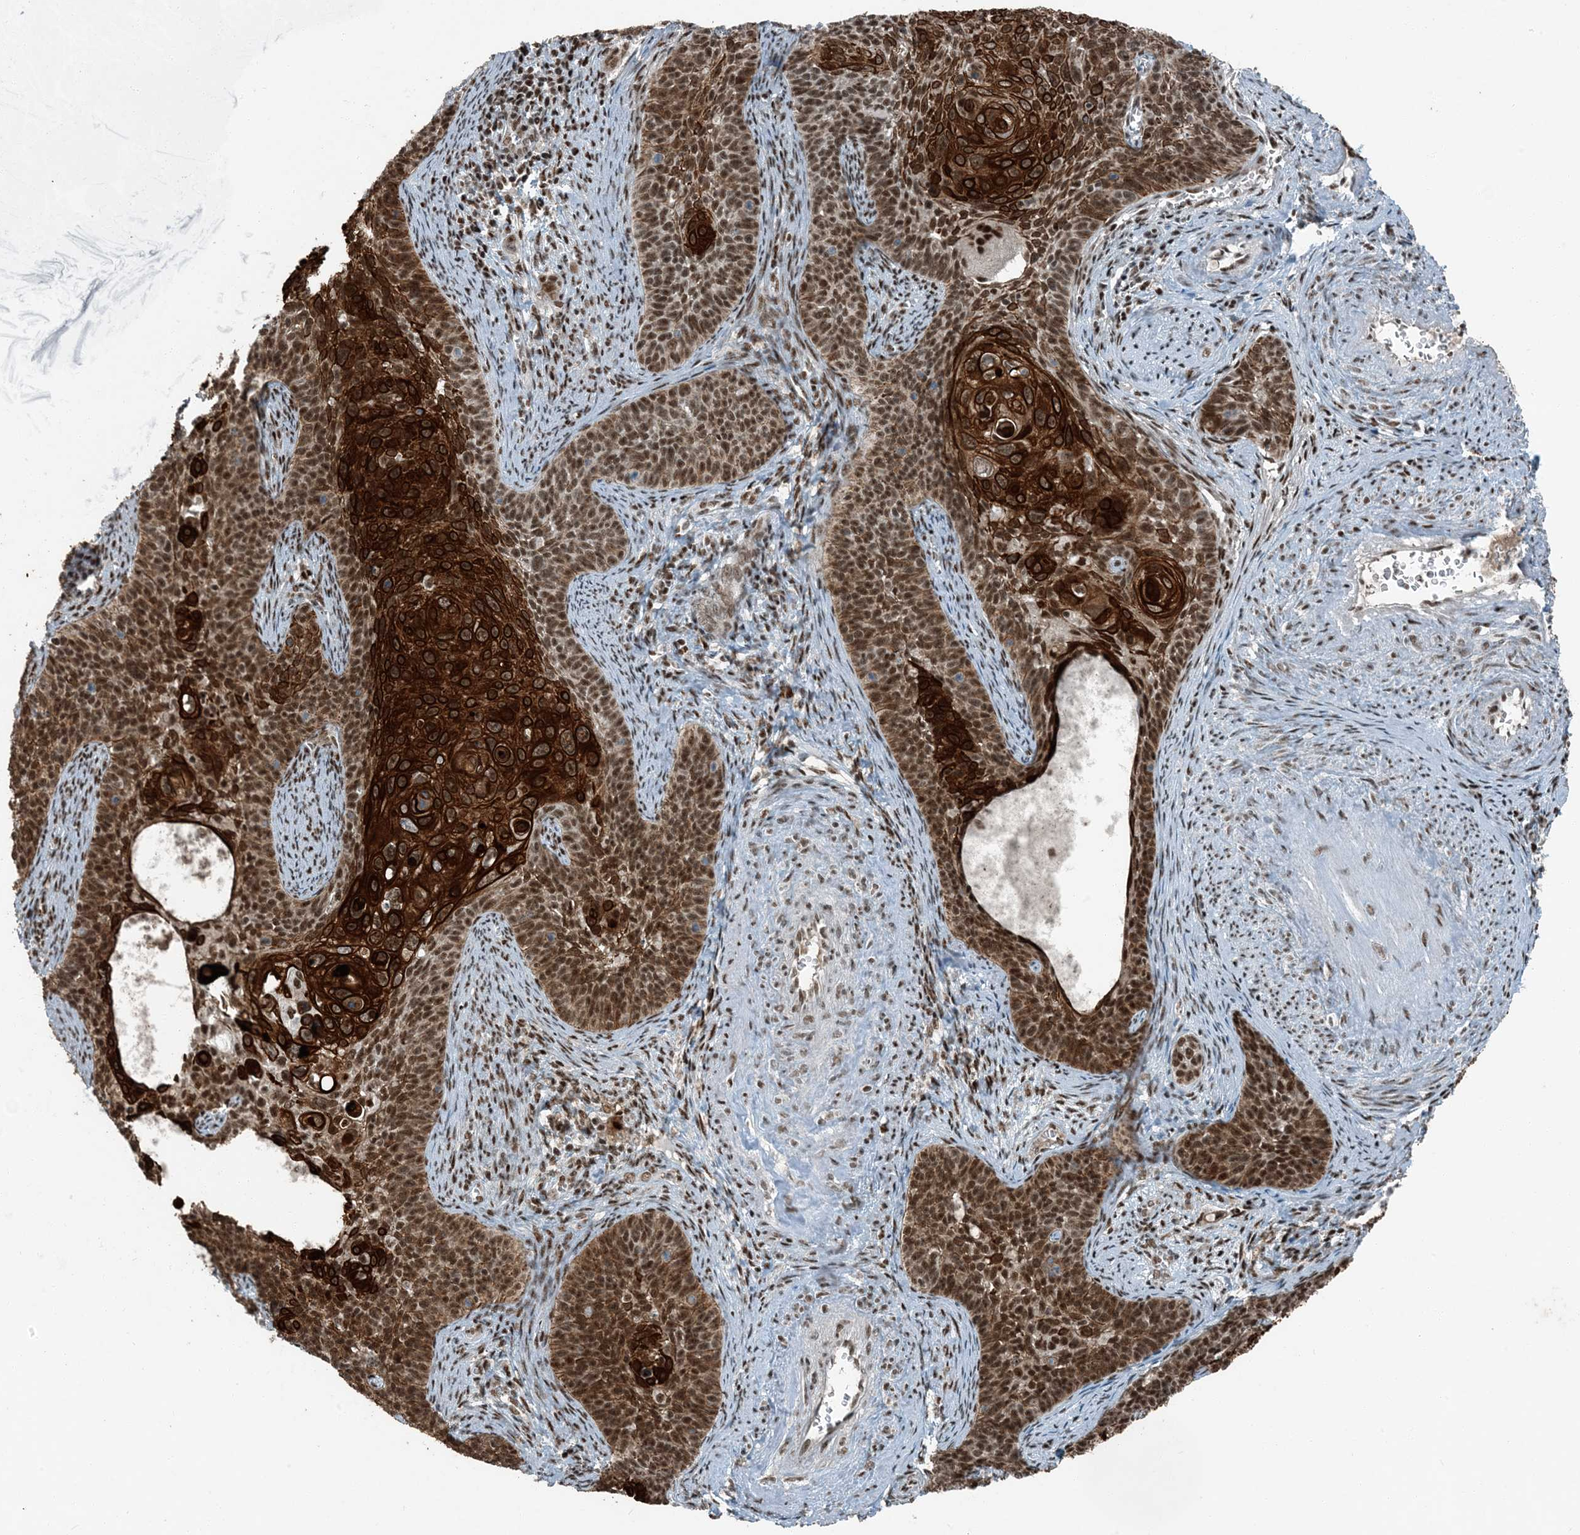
{"staining": {"intensity": "strong", "quantity": ">75%", "location": "cytoplasmic/membranous,nuclear"}, "tissue": "cervical cancer", "cell_type": "Tumor cells", "image_type": "cancer", "snomed": [{"axis": "morphology", "description": "Squamous cell carcinoma, NOS"}, {"axis": "topography", "description": "Cervix"}], "caption": "Immunohistochemical staining of cervical cancer reveals strong cytoplasmic/membranous and nuclear protein staining in approximately >75% of tumor cells. Immunohistochemistry (ihc) stains the protein in brown and the nuclei are stained blue.", "gene": "TADA2B", "patient": {"sex": "female", "age": 33}}